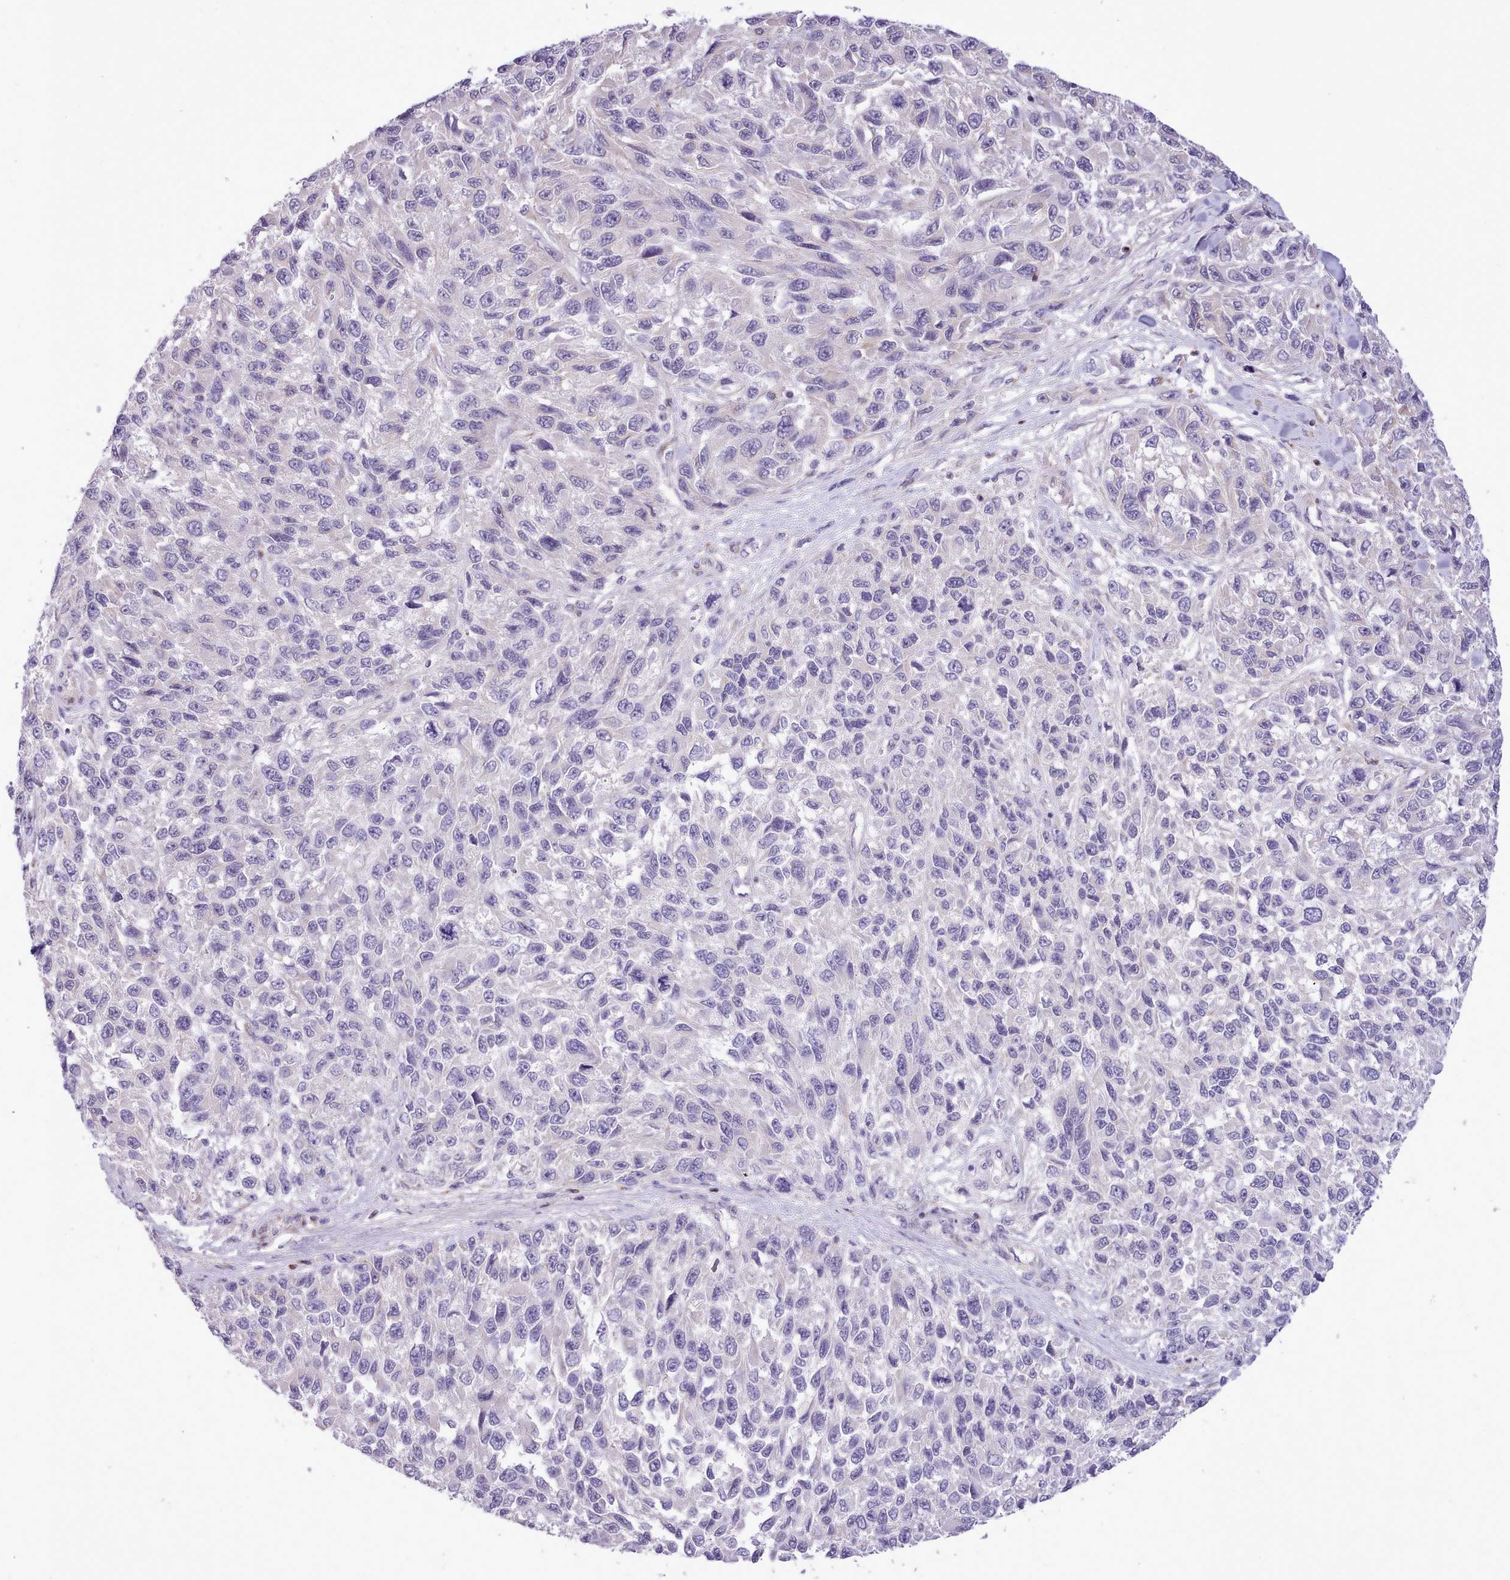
{"staining": {"intensity": "negative", "quantity": "none", "location": "none"}, "tissue": "melanoma", "cell_type": "Tumor cells", "image_type": "cancer", "snomed": [{"axis": "morphology", "description": "Malignant melanoma, NOS"}, {"axis": "topography", "description": "Skin"}], "caption": "The photomicrograph reveals no significant staining in tumor cells of malignant melanoma. The staining is performed using DAB (3,3'-diaminobenzidine) brown chromogen with nuclei counter-stained in using hematoxylin.", "gene": "CYP2A13", "patient": {"sex": "female", "age": 96}}